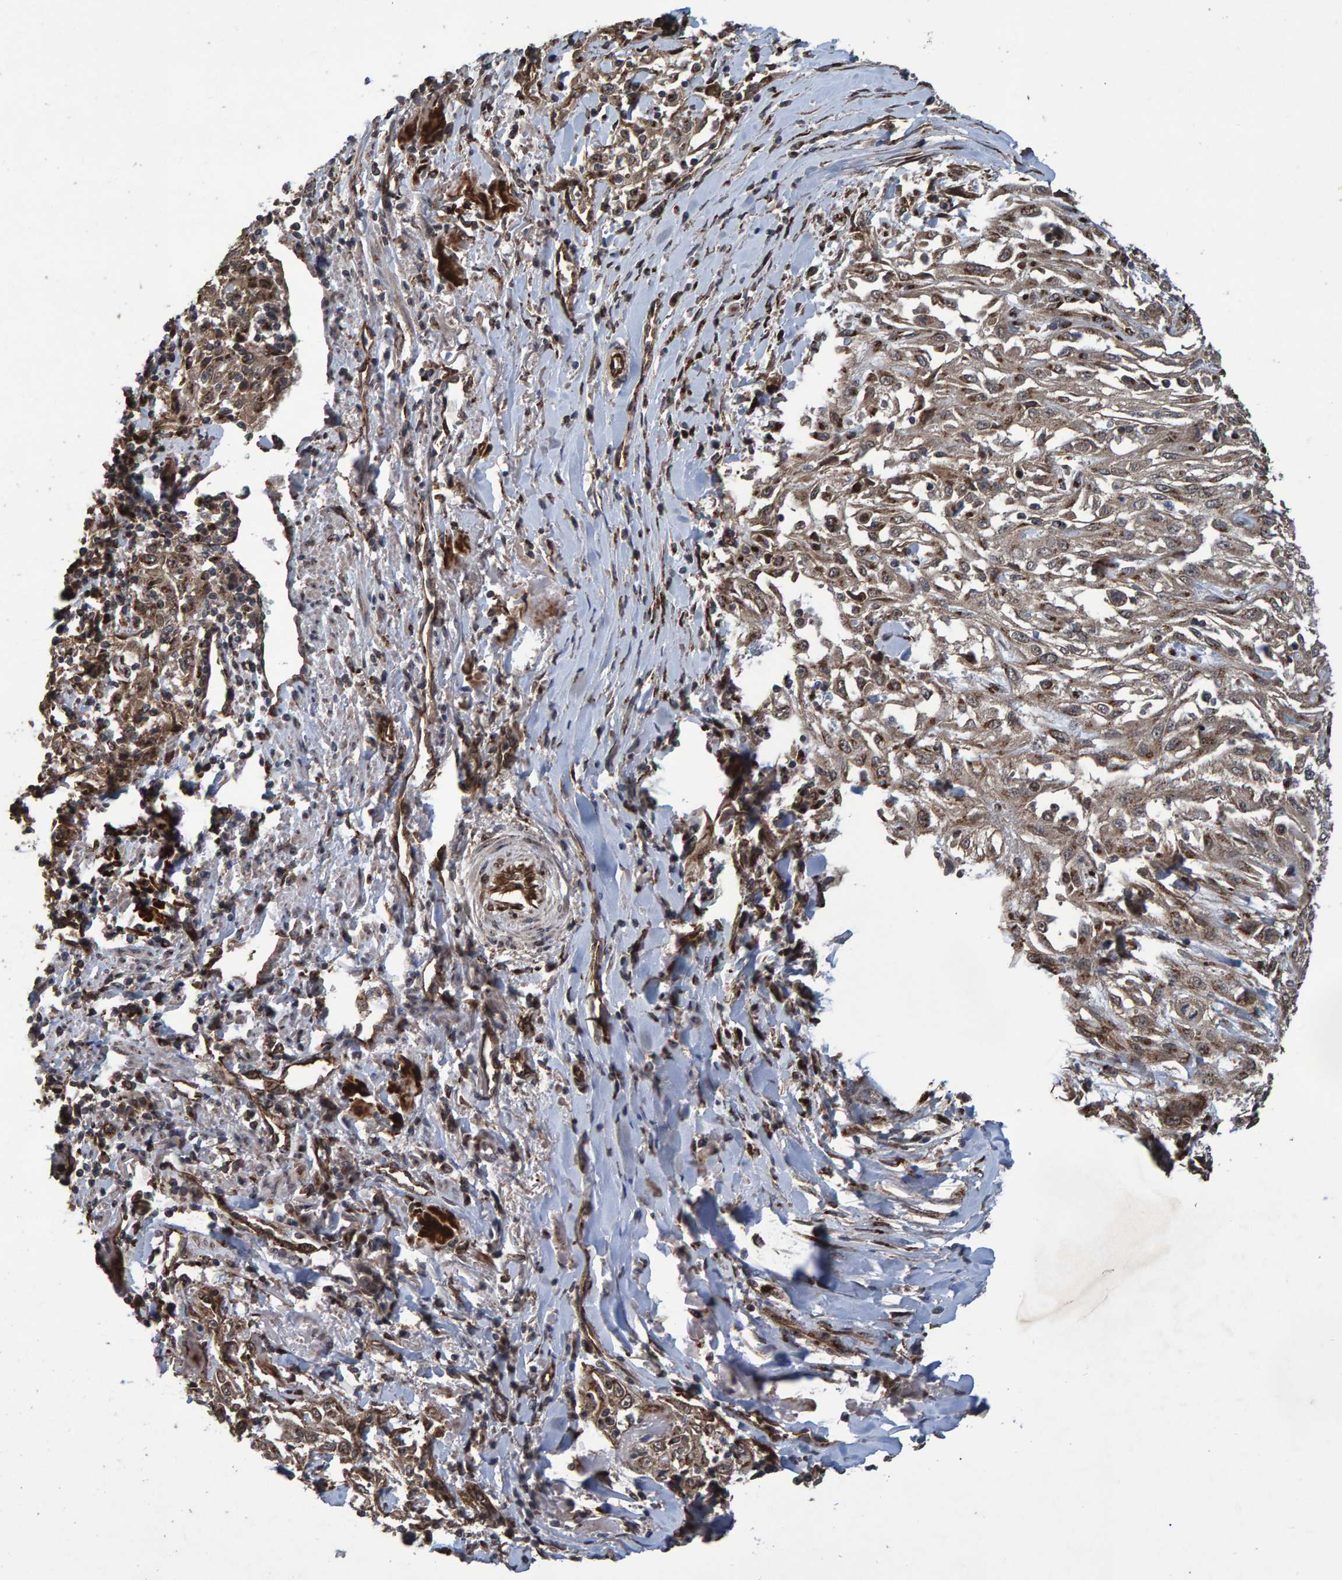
{"staining": {"intensity": "strong", "quantity": ">75%", "location": "cytoplasmic/membranous"}, "tissue": "skin cancer", "cell_type": "Tumor cells", "image_type": "cancer", "snomed": [{"axis": "morphology", "description": "Squamous cell carcinoma, NOS"}, {"axis": "morphology", "description": "Squamous cell carcinoma, metastatic, NOS"}, {"axis": "topography", "description": "Skin"}, {"axis": "topography", "description": "Lymph node"}], "caption": "Immunohistochemistry image of neoplastic tissue: human skin cancer (metastatic squamous cell carcinoma) stained using immunohistochemistry reveals high levels of strong protein expression localized specifically in the cytoplasmic/membranous of tumor cells, appearing as a cytoplasmic/membranous brown color.", "gene": "TRIM68", "patient": {"sex": "male", "age": 75}}